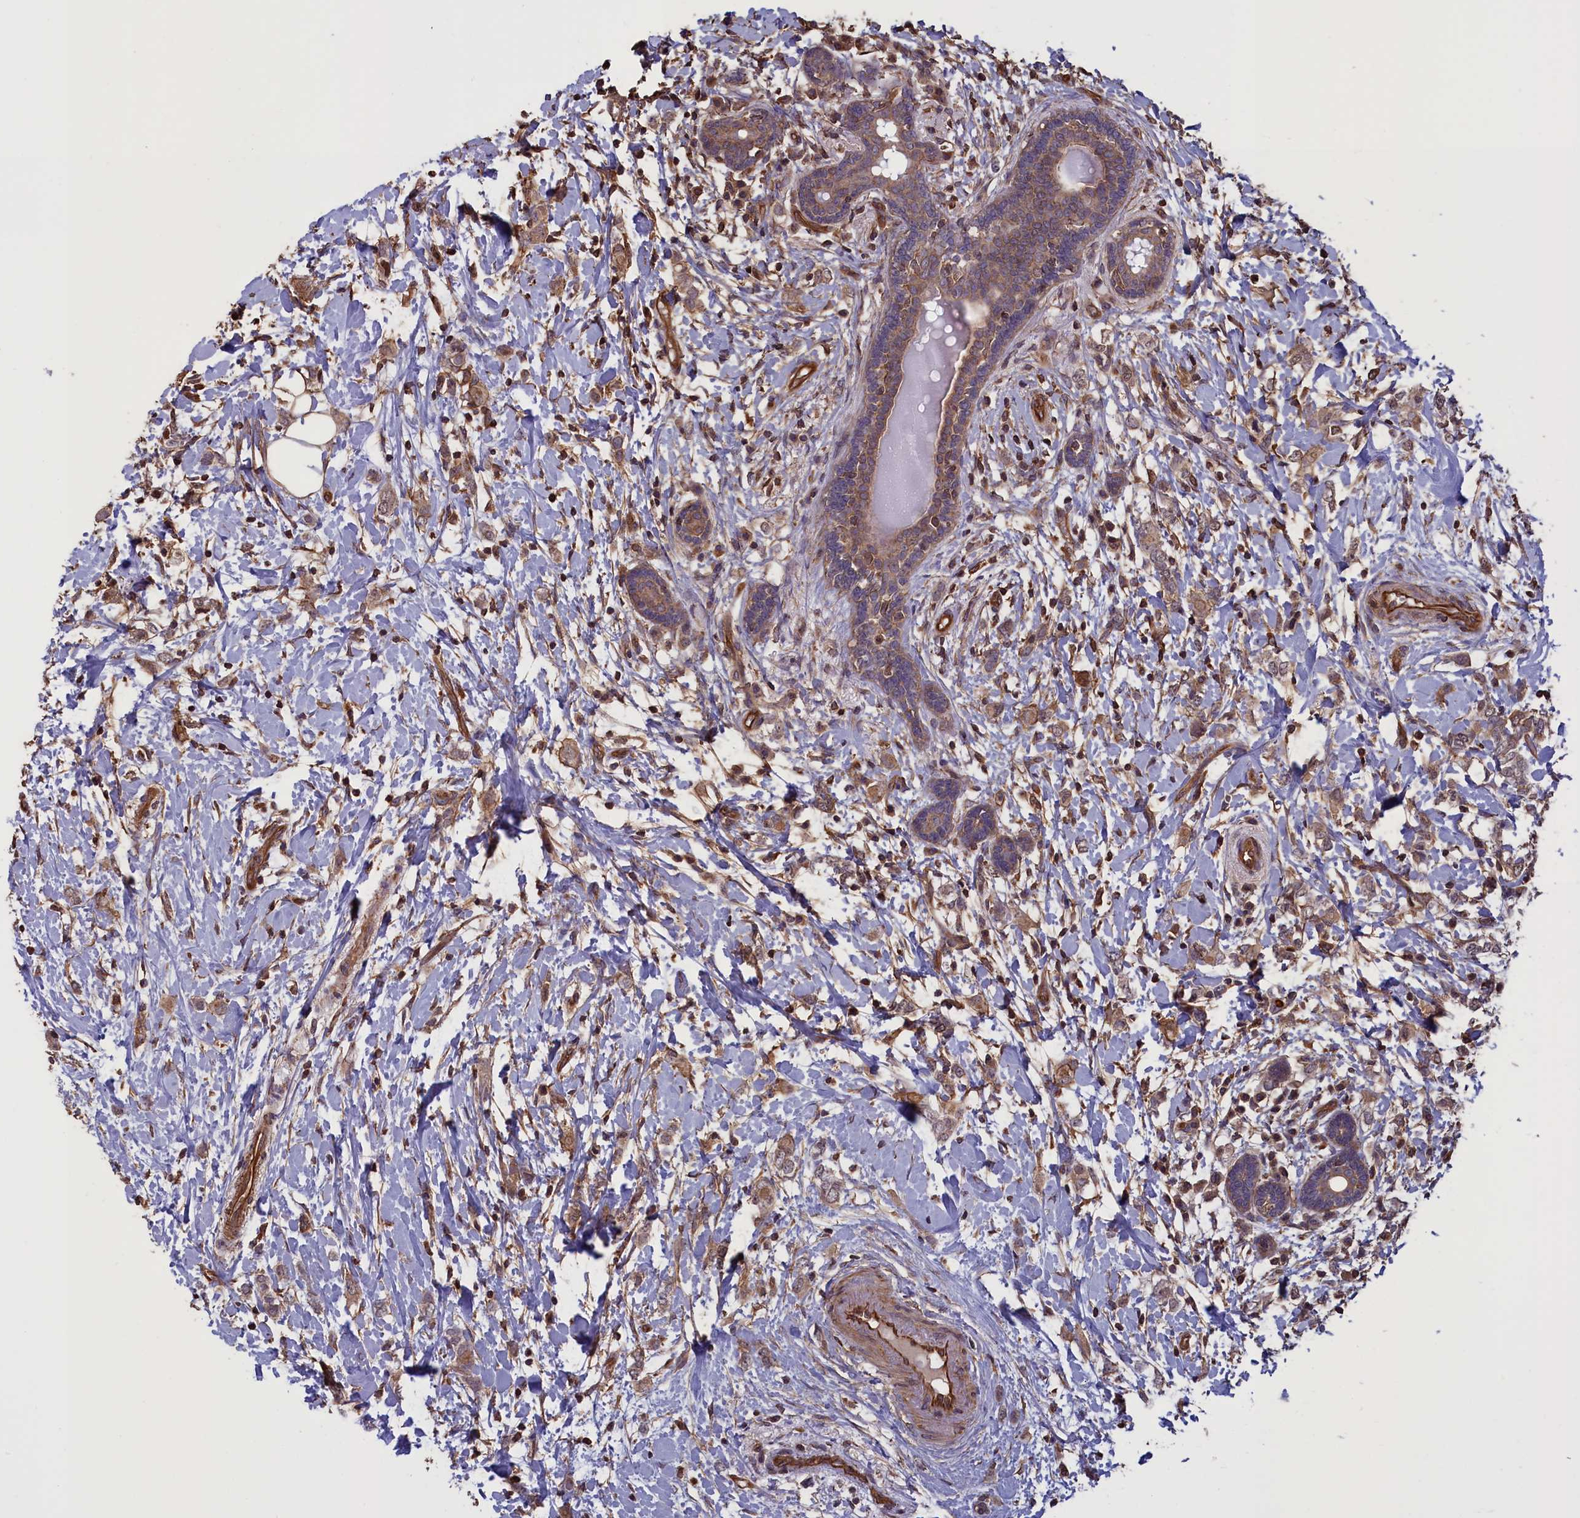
{"staining": {"intensity": "weak", "quantity": ">75%", "location": "cytoplasmic/membranous"}, "tissue": "breast cancer", "cell_type": "Tumor cells", "image_type": "cancer", "snomed": [{"axis": "morphology", "description": "Normal tissue, NOS"}, {"axis": "morphology", "description": "Lobular carcinoma"}, {"axis": "topography", "description": "Breast"}], "caption": "Breast lobular carcinoma stained with immunohistochemistry (IHC) reveals weak cytoplasmic/membranous positivity in about >75% of tumor cells.", "gene": "DAPK3", "patient": {"sex": "female", "age": 47}}